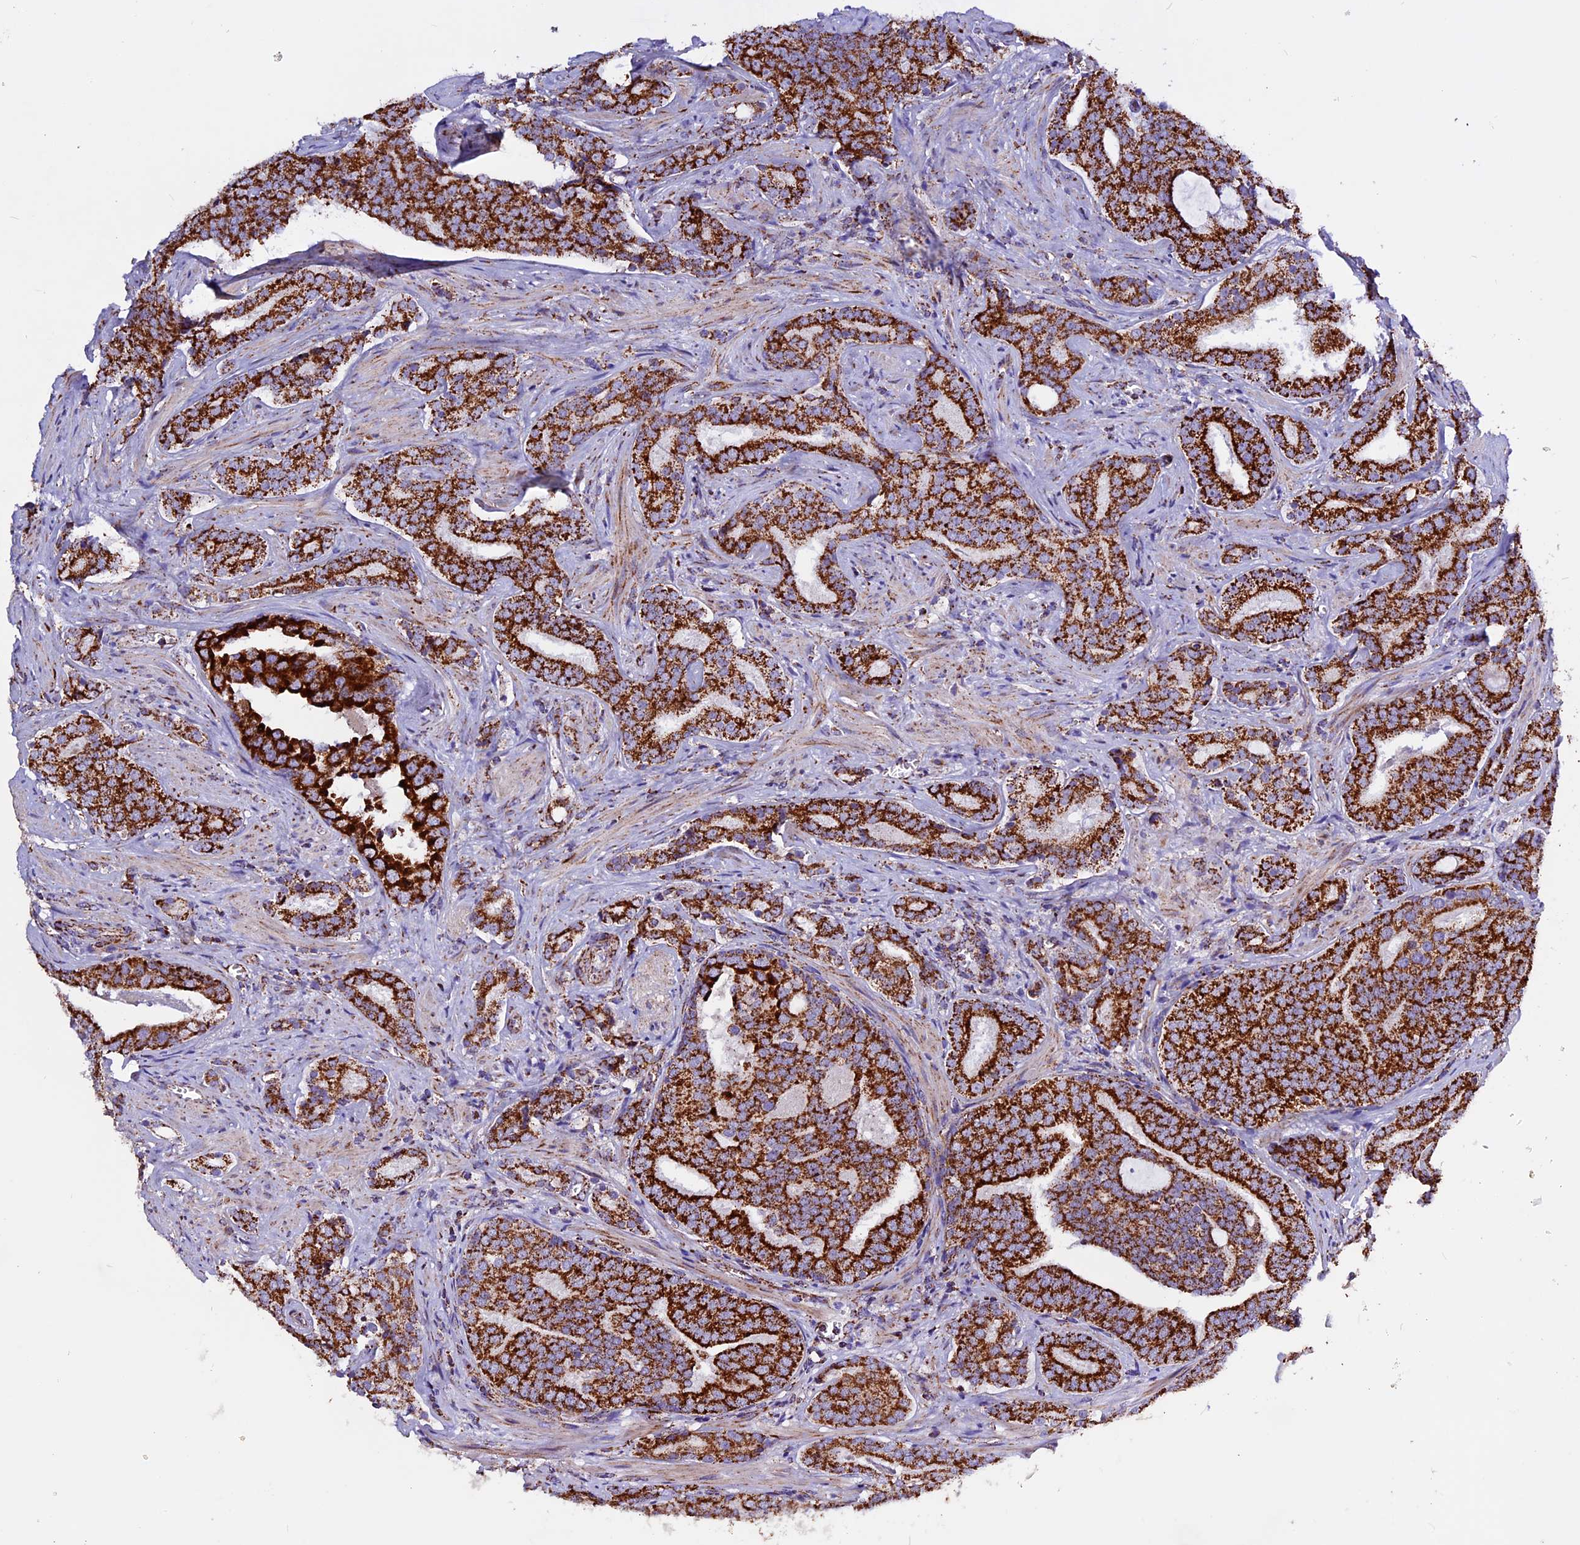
{"staining": {"intensity": "strong", "quantity": ">75%", "location": "cytoplasmic/membranous"}, "tissue": "prostate cancer", "cell_type": "Tumor cells", "image_type": "cancer", "snomed": [{"axis": "morphology", "description": "Adenocarcinoma, High grade"}, {"axis": "topography", "description": "Prostate"}], "caption": "Protein analysis of adenocarcinoma (high-grade) (prostate) tissue reveals strong cytoplasmic/membranous staining in approximately >75% of tumor cells. (DAB = brown stain, brightfield microscopy at high magnification).", "gene": "CX3CL1", "patient": {"sex": "male", "age": 55}}